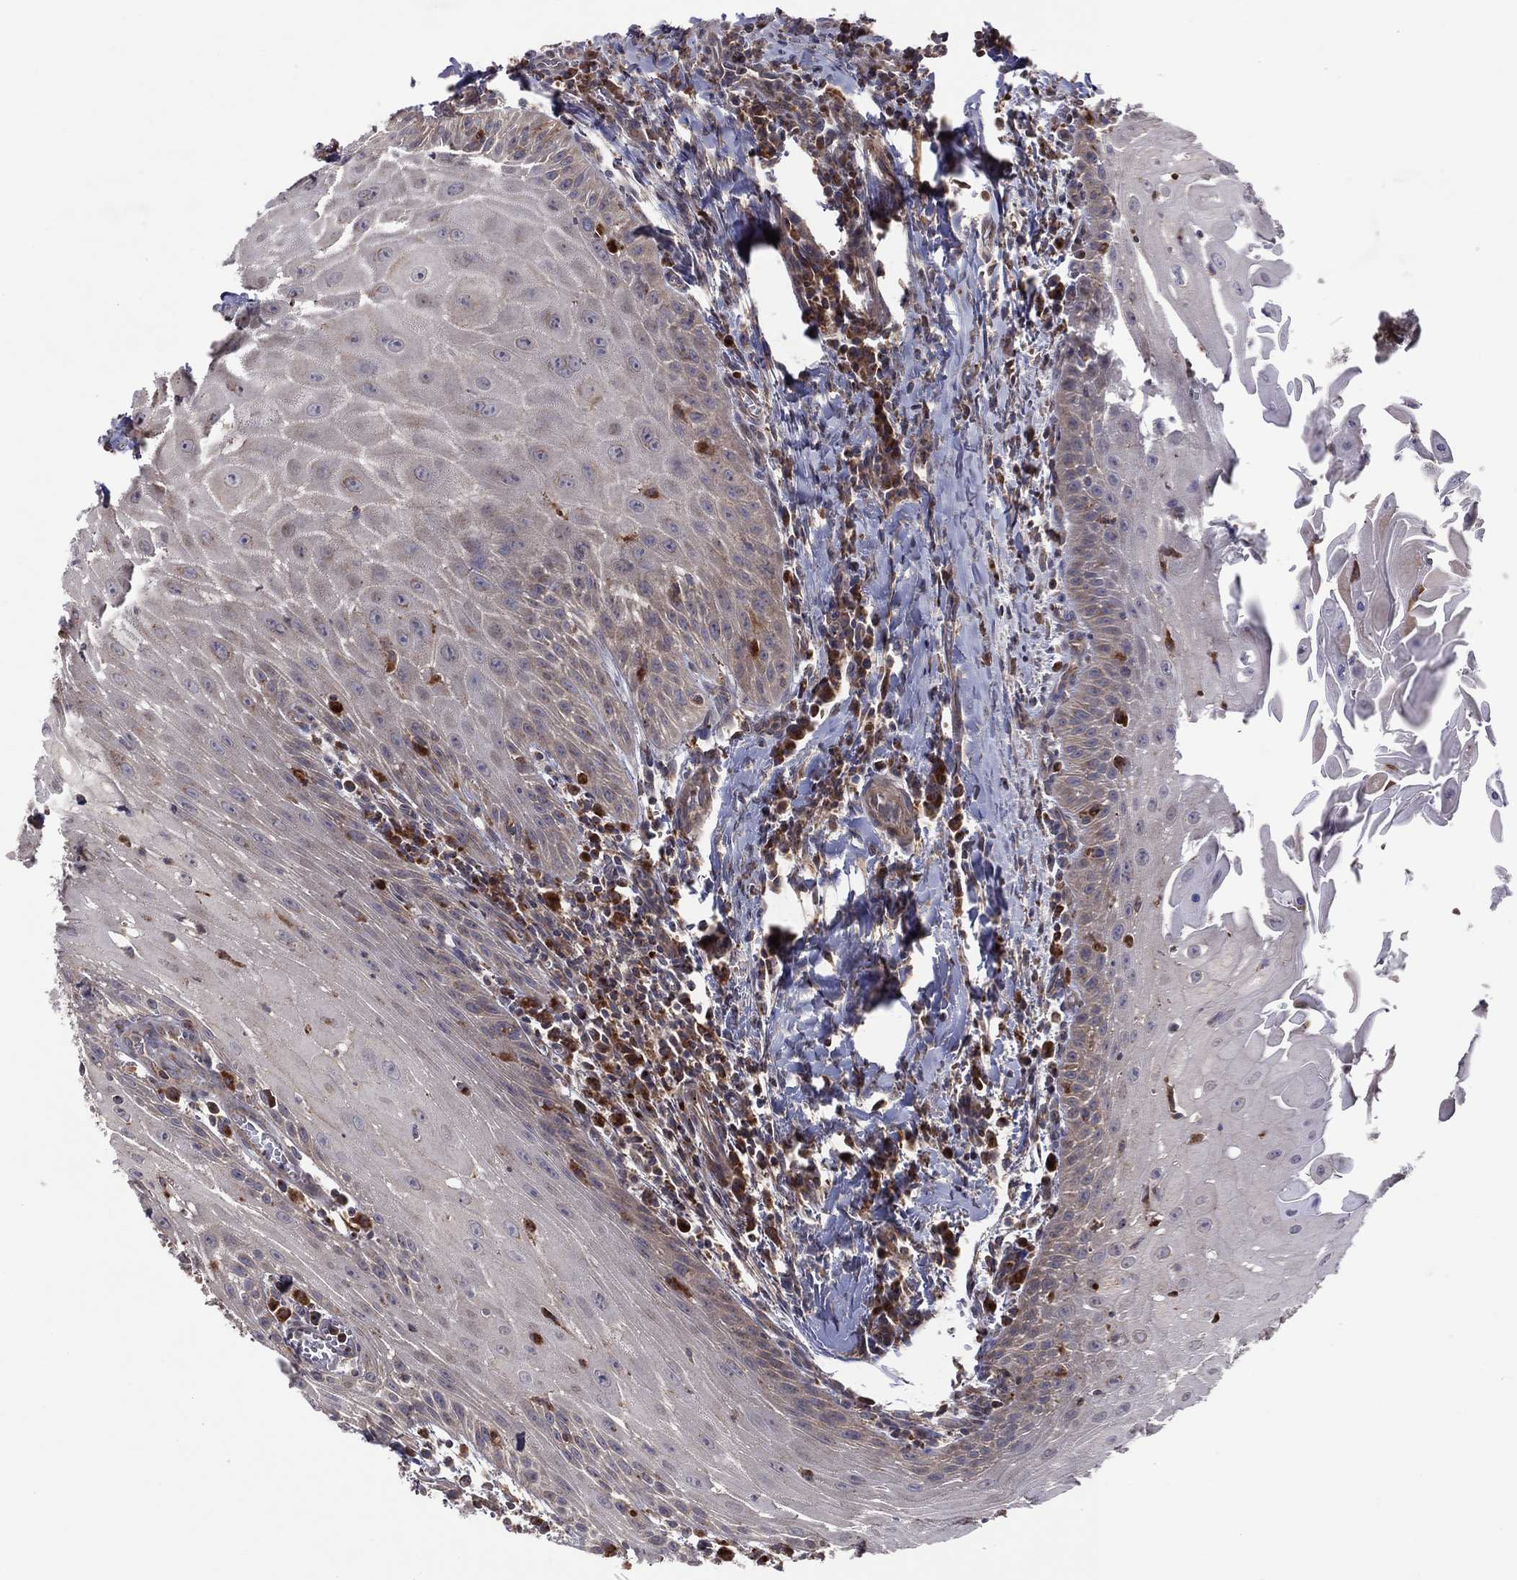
{"staining": {"intensity": "negative", "quantity": "none", "location": "none"}, "tissue": "head and neck cancer", "cell_type": "Tumor cells", "image_type": "cancer", "snomed": [{"axis": "morphology", "description": "Squamous cell carcinoma, NOS"}, {"axis": "topography", "description": "Oral tissue"}, {"axis": "topography", "description": "Head-Neck"}], "caption": "A histopathology image of head and neck squamous cell carcinoma stained for a protein reveals no brown staining in tumor cells. (Stains: DAB (3,3'-diaminobenzidine) IHC with hematoxylin counter stain, Microscopy: brightfield microscopy at high magnification).", "gene": "STARD3", "patient": {"sex": "male", "age": 58}}